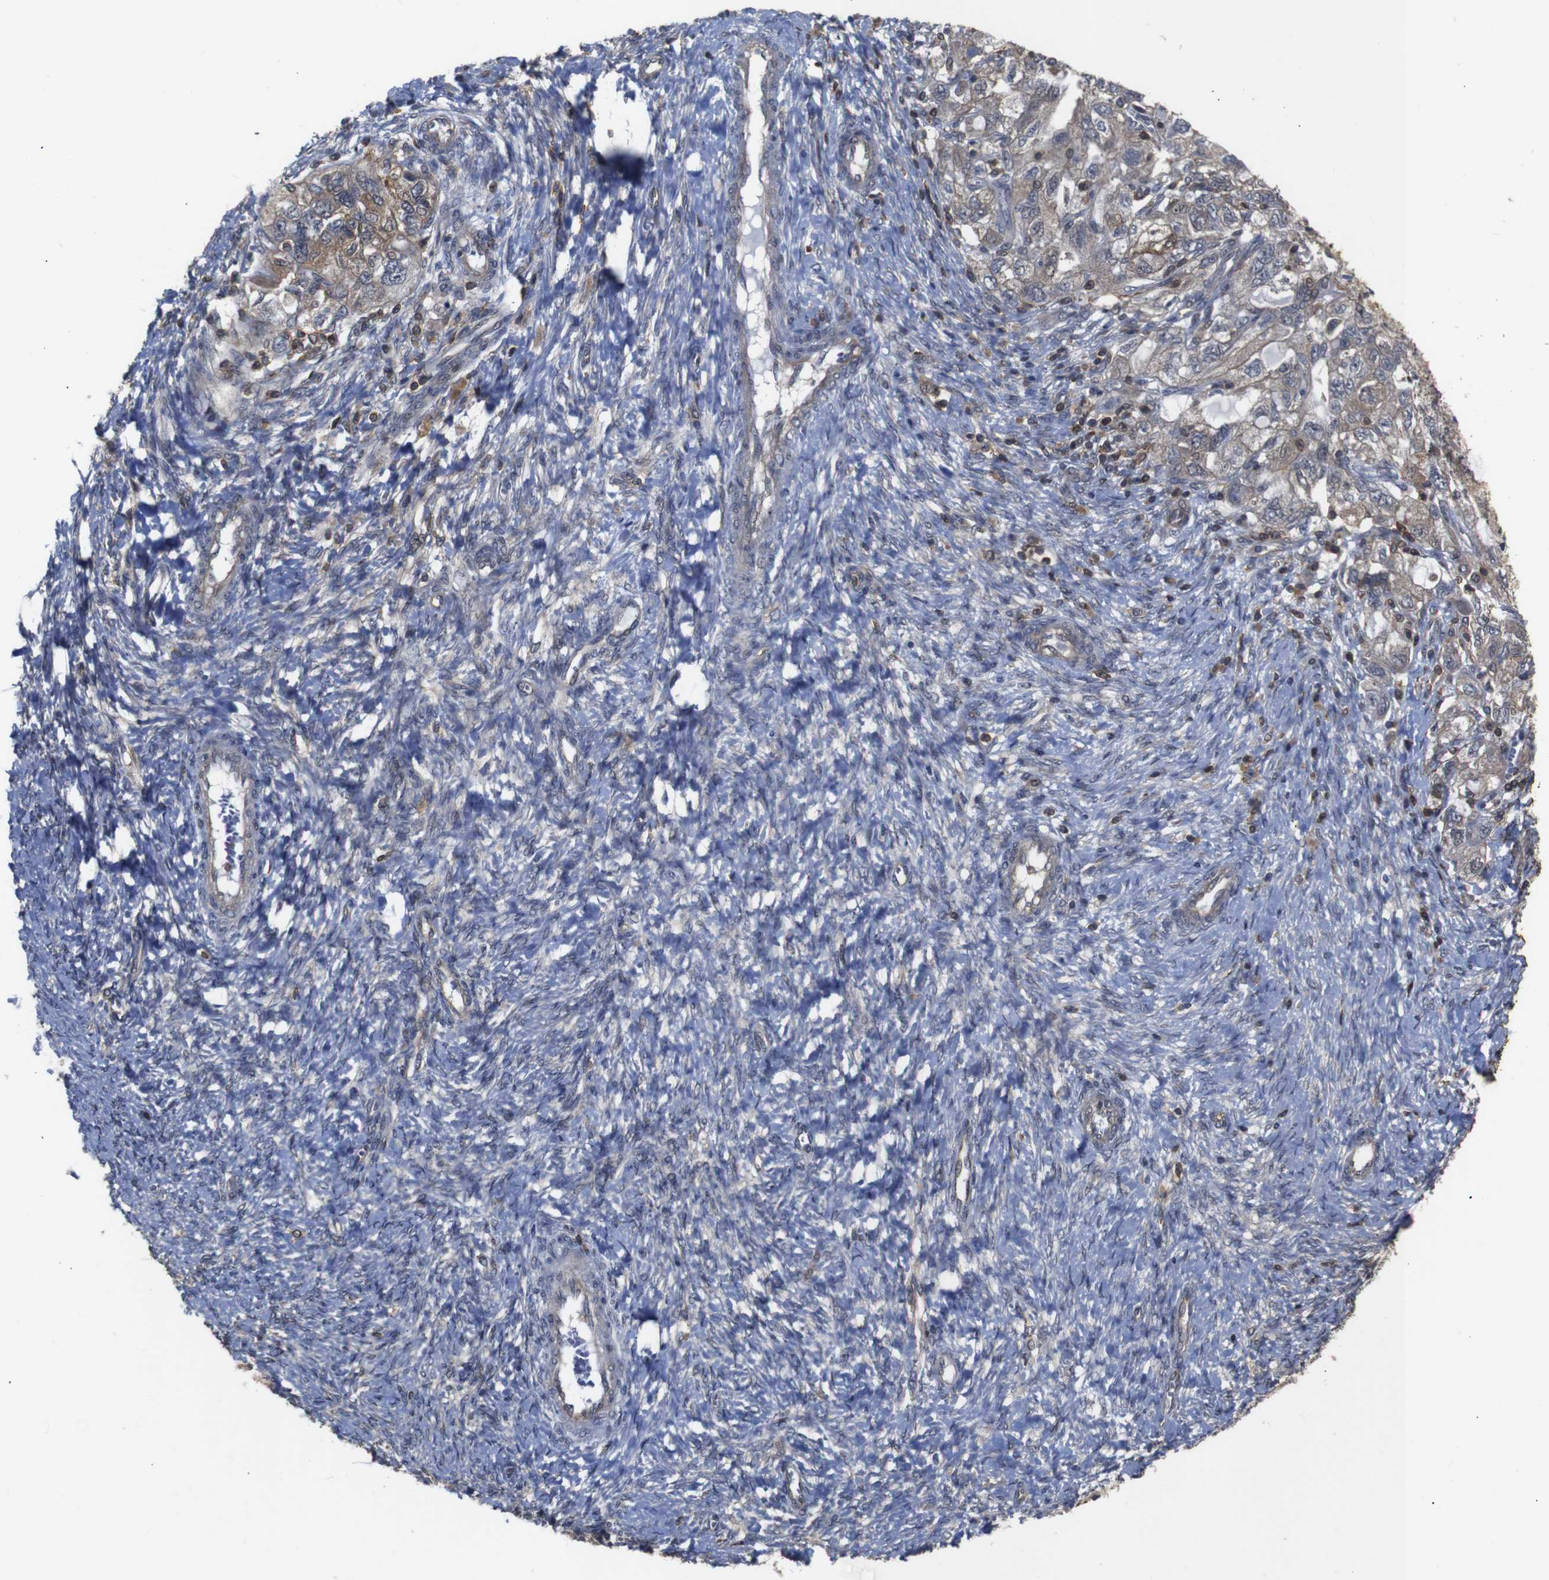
{"staining": {"intensity": "weak", "quantity": "25%-75%", "location": "cytoplasmic/membranous"}, "tissue": "ovarian cancer", "cell_type": "Tumor cells", "image_type": "cancer", "snomed": [{"axis": "morphology", "description": "Carcinoma, NOS"}, {"axis": "morphology", "description": "Cystadenocarcinoma, serous, NOS"}, {"axis": "topography", "description": "Ovary"}], "caption": "This photomicrograph exhibits immunohistochemistry staining of carcinoma (ovarian), with low weak cytoplasmic/membranous positivity in about 25%-75% of tumor cells.", "gene": "BRWD3", "patient": {"sex": "female", "age": 69}}